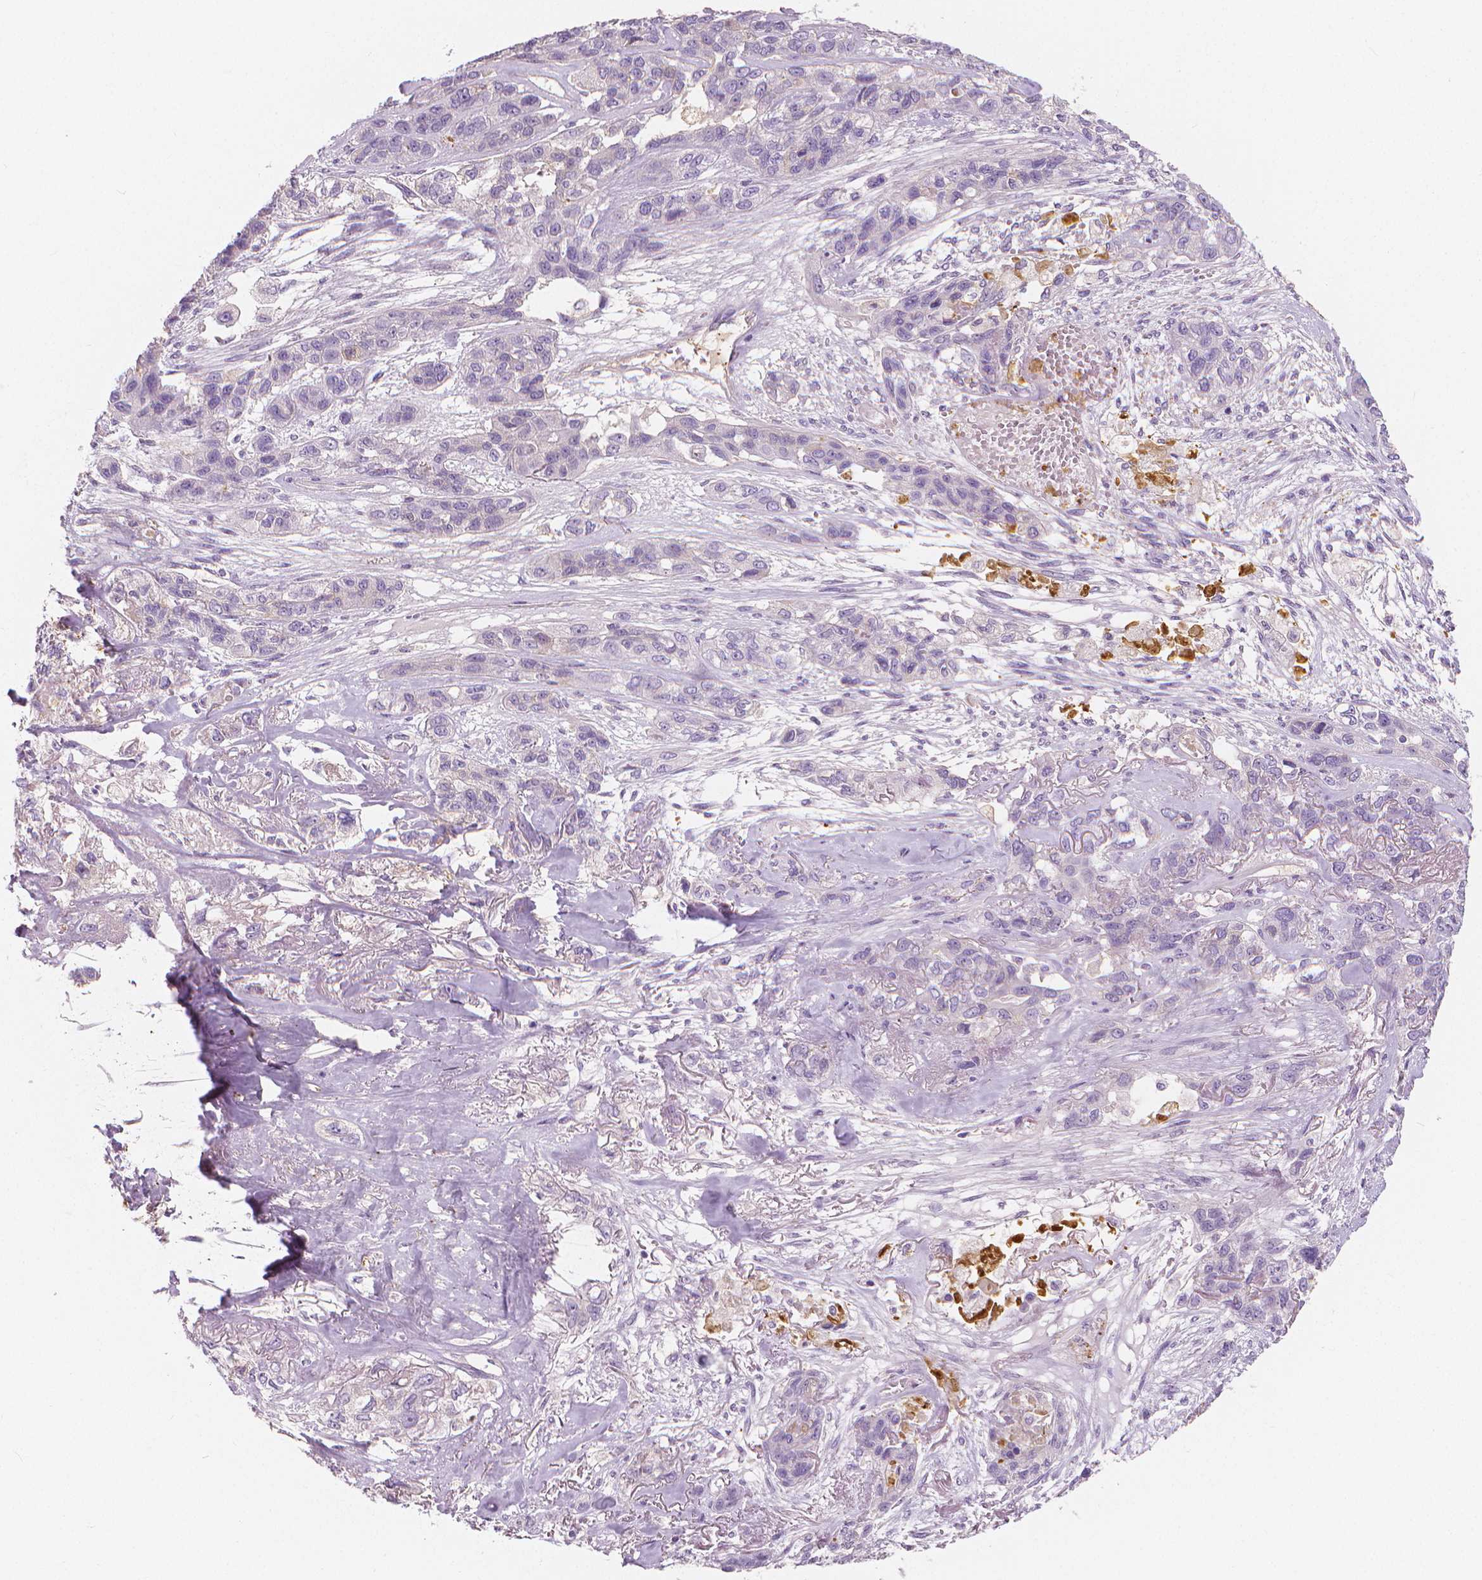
{"staining": {"intensity": "negative", "quantity": "none", "location": "none"}, "tissue": "lung cancer", "cell_type": "Tumor cells", "image_type": "cancer", "snomed": [{"axis": "morphology", "description": "Squamous cell carcinoma, NOS"}, {"axis": "topography", "description": "Lung"}], "caption": "Protein analysis of lung squamous cell carcinoma reveals no significant staining in tumor cells.", "gene": "APOA4", "patient": {"sex": "female", "age": 70}}